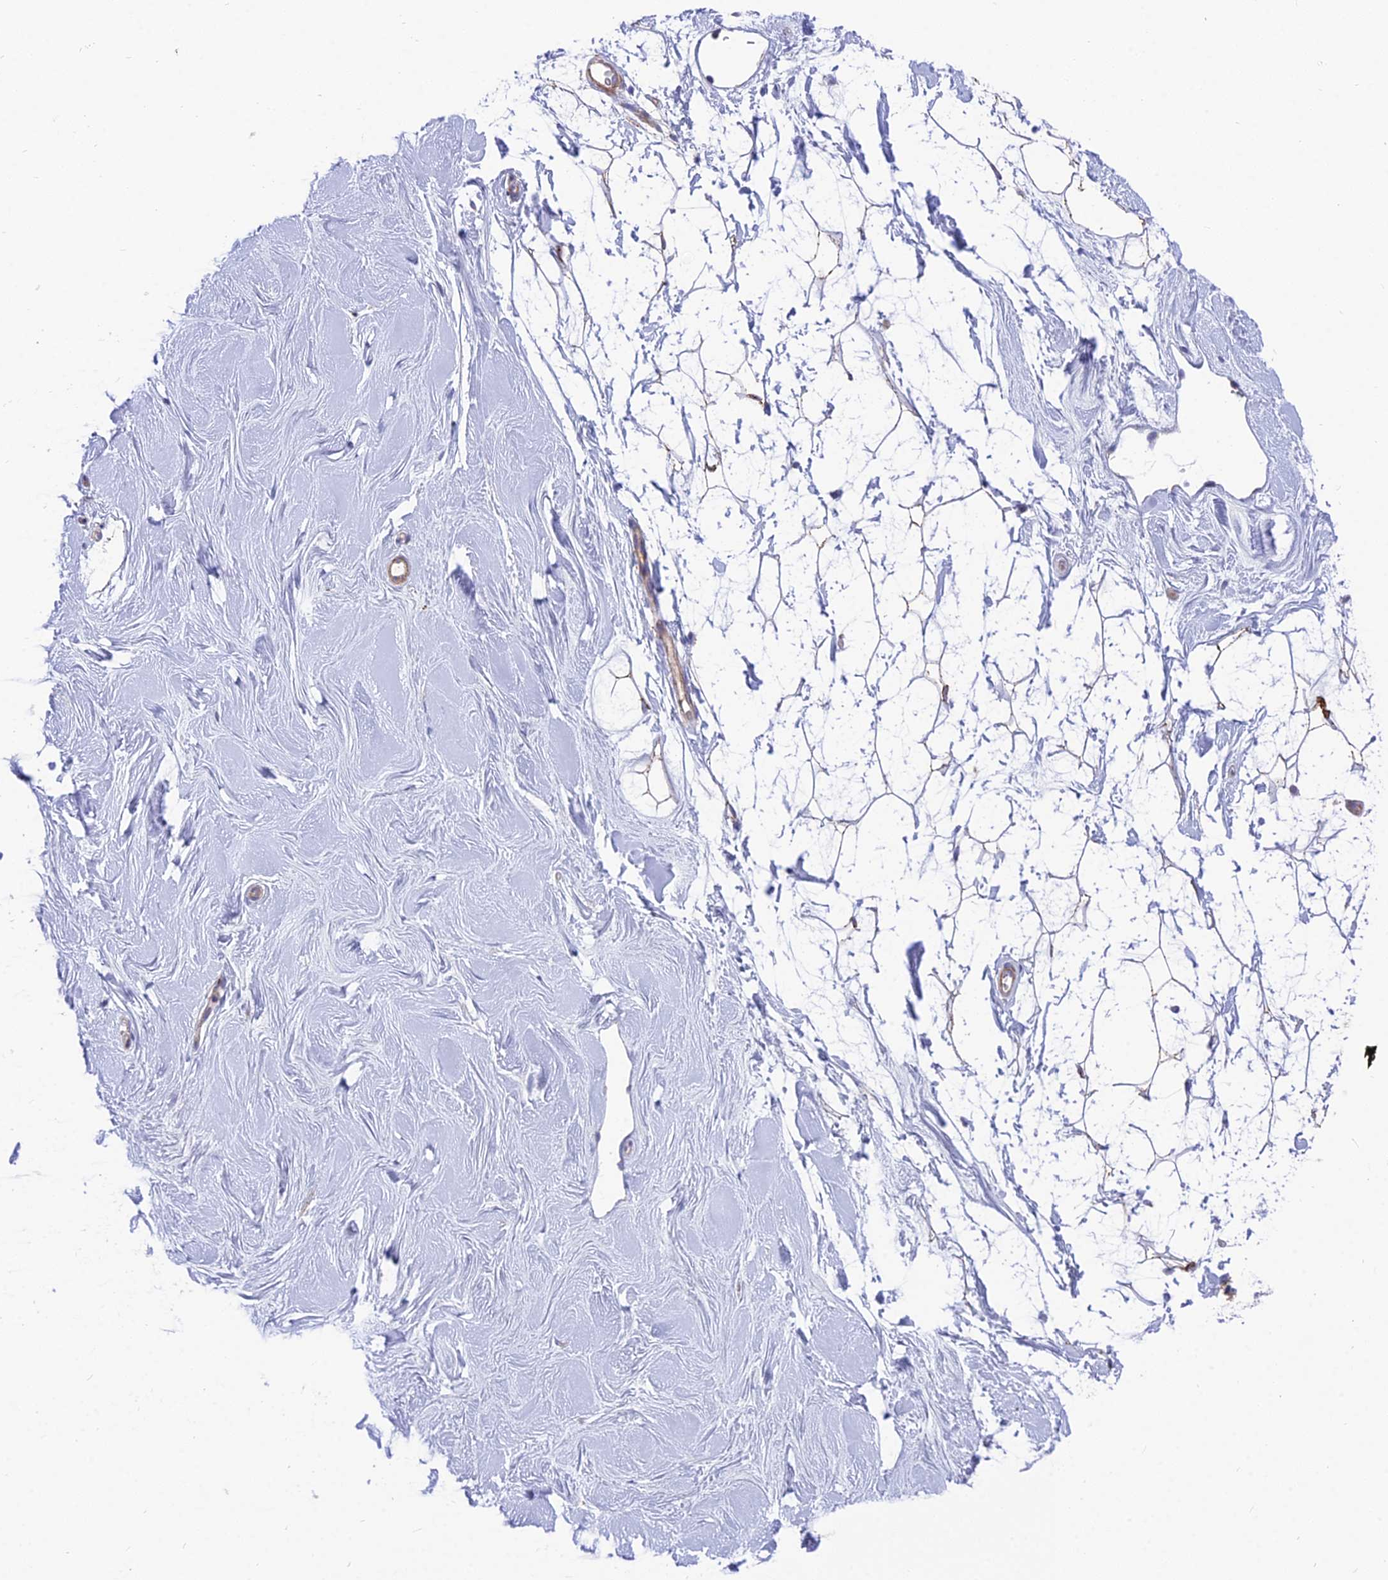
{"staining": {"intensity": "negative", "quantity": "none", "location": "none"}, "tissue": "breast", "cell_type": "Adipocytes", "image_type": "normal", "snomed": [{"axis": "morphology", "description": "Normal tissue, NOS"}, {"axis": "topography", "description": "Breast"}], "caption": "A micrograph of breast stained for a protein demonstrates no brown staining in adipocytes. (DAB (3,3'-diaminobenzidine) IHC visualized using brightfield microscopy, high magnification).", "gene": "TIGD6", "patient": {"sex": "female", "age": 26}}